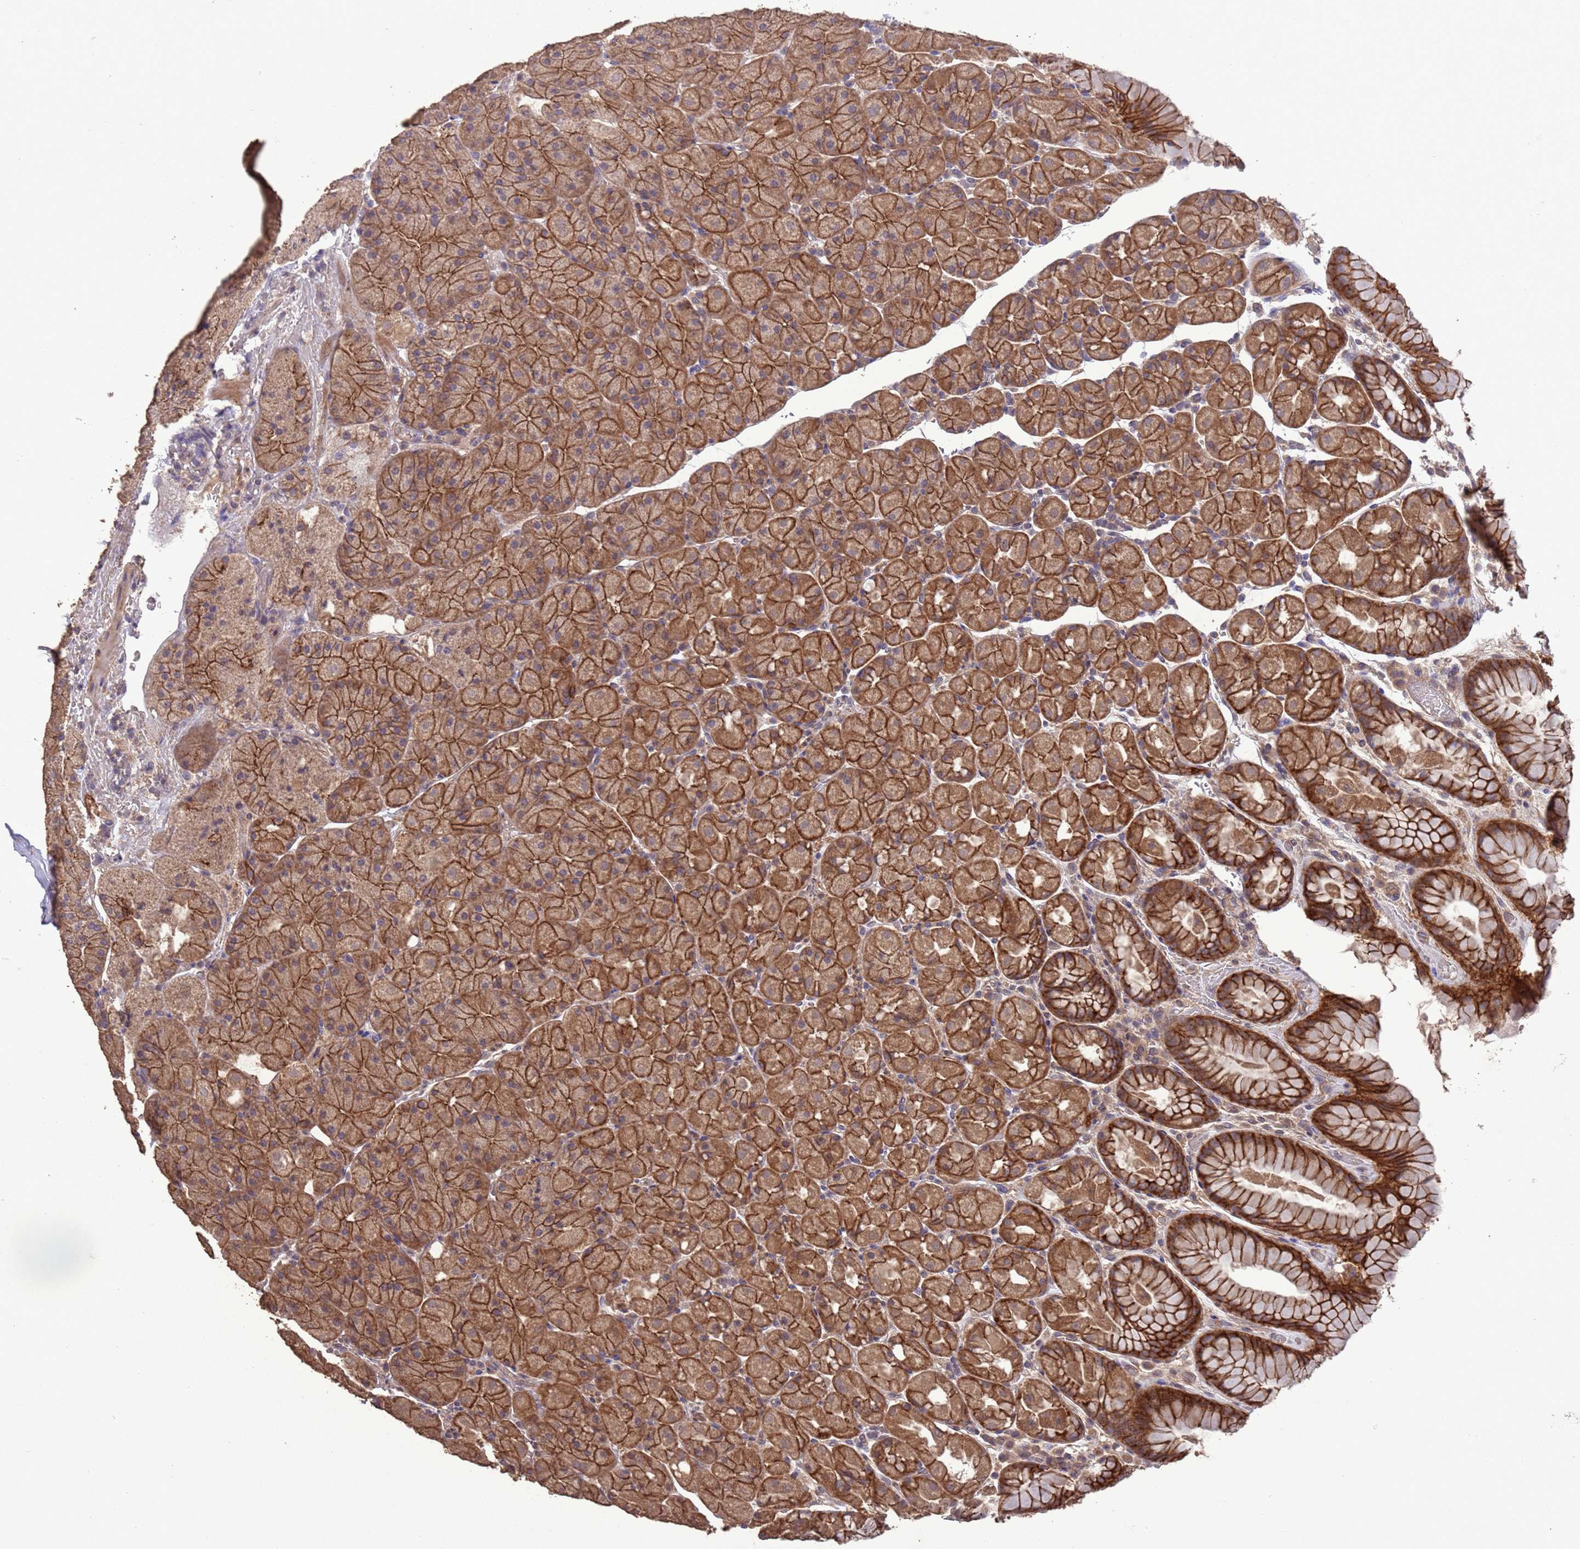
{"staining": {"intensity": "strong", "quantity": ">75%", "location": "cytoplasmic/membranous"}, "tissue": "stomach", "cell_type": "Glandular cells", "image_type": "normal", "snomed": [{"axis": "morphology", "description": "Normal tissue, NOS"}, {"axis": "topography", "description": "Stomach, upper"}, {"axis": "topography", "description": "Stomach, lower"}], "caption": "Benign stomach exhibits strong cytoplasmic/membranous positivity in about >75% of glandular cells, visualized by immunohistochemistry.", "gene": "SLC9B2", "patient": {"sex": "male", "age": 67}}